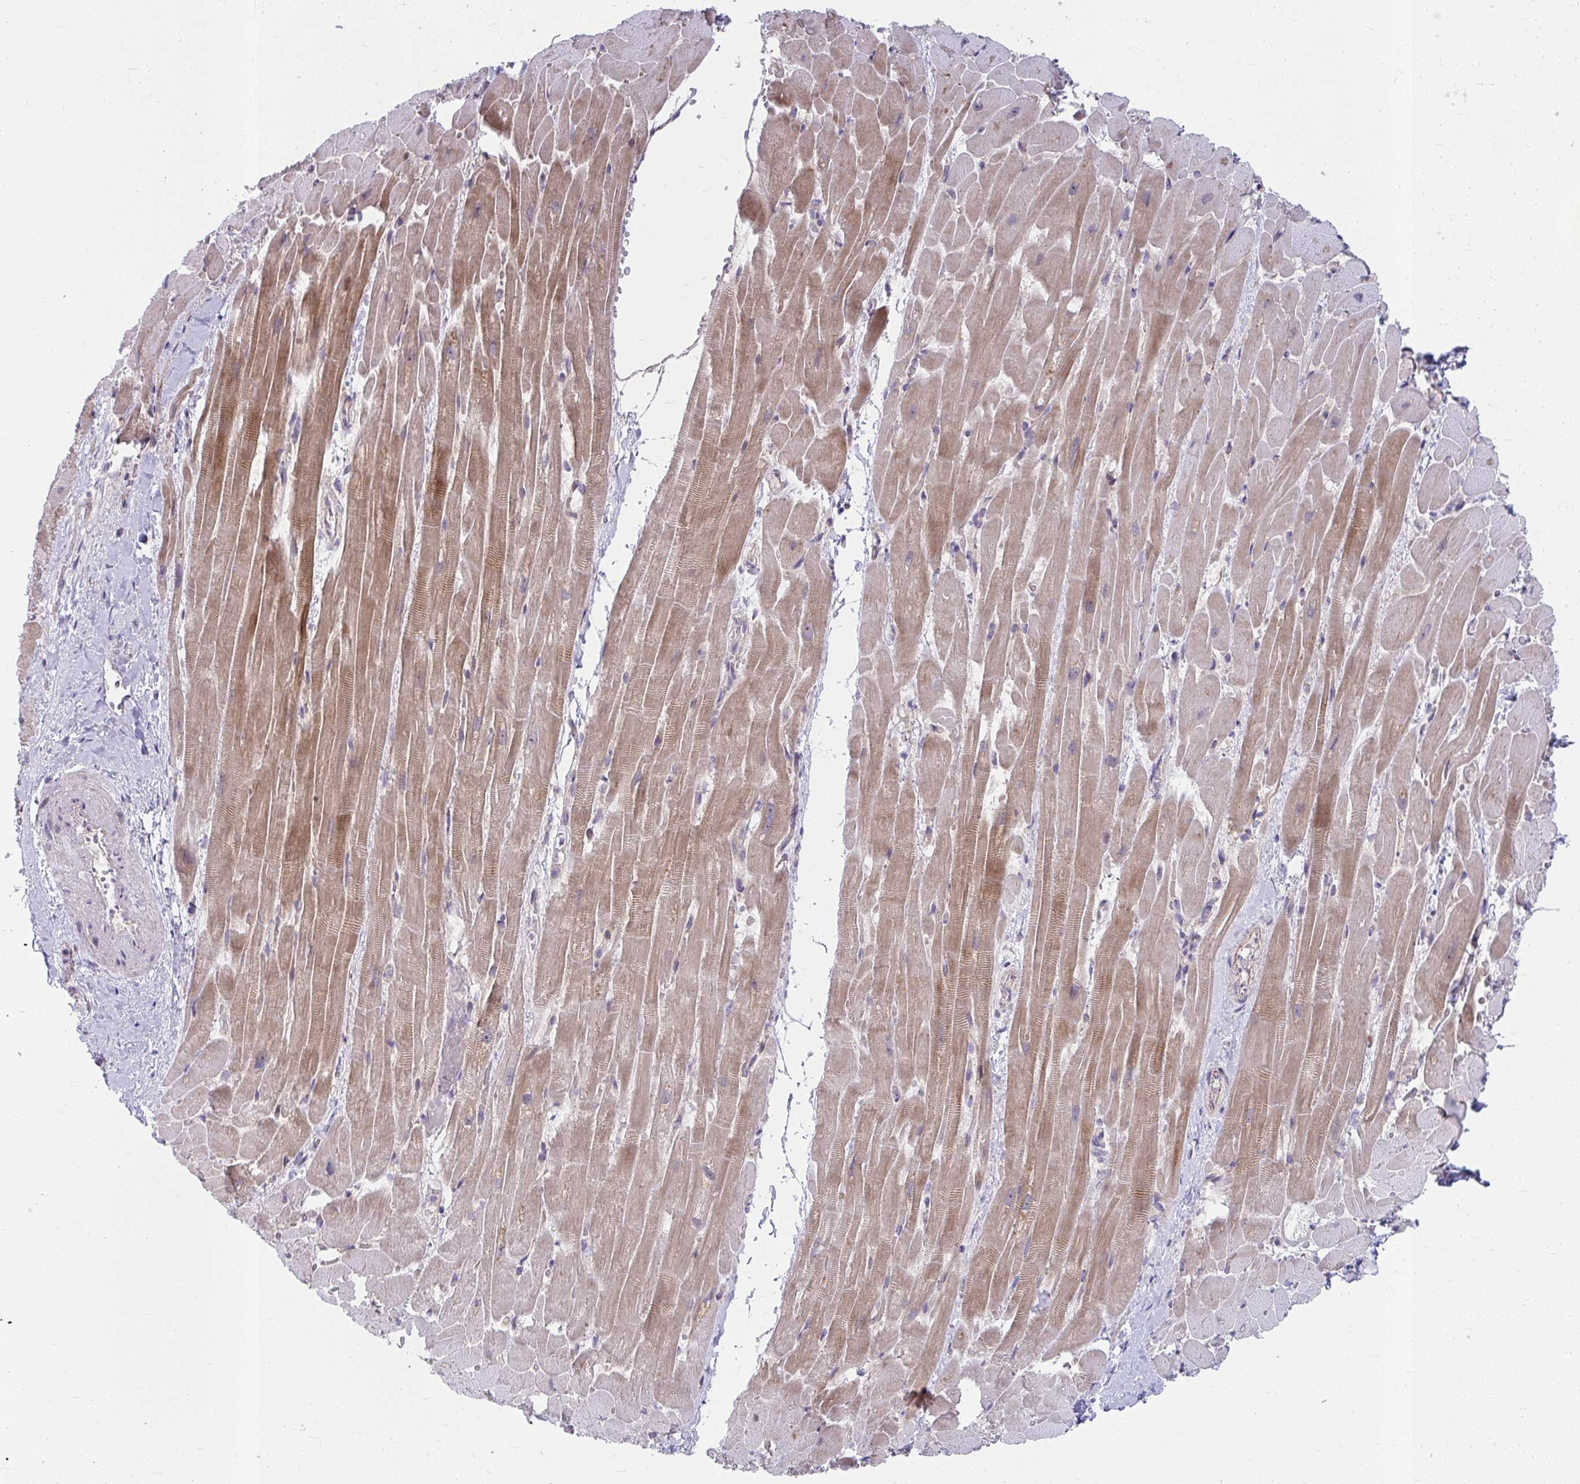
{"staining": {"intensity": "moderate", "quantity": "25%-75%", "location": "cytoplasmic/membranous"}, "tissue": "heart muscle", "cell_type": "Cardiomyocytes", "image_type": "normal", "snomed": [{"axis": "morphology", "description": "Normal tissue, NOS"}, {"axis": "topography", "description": "Heart"}], "caption": "Immunohistochemistry (IHC) photomicrograph of benign heart muscle: human heart muscle stained using immunohistochemistry shows medium levels of moderate protein expression localized specifically in the cytoplasmic/membranous of cardiomyocytes, appearing as a cytoplasmic/membranous brown color.", "gene": "MUS81", "patient": {"sex": "male", "age": 37}}